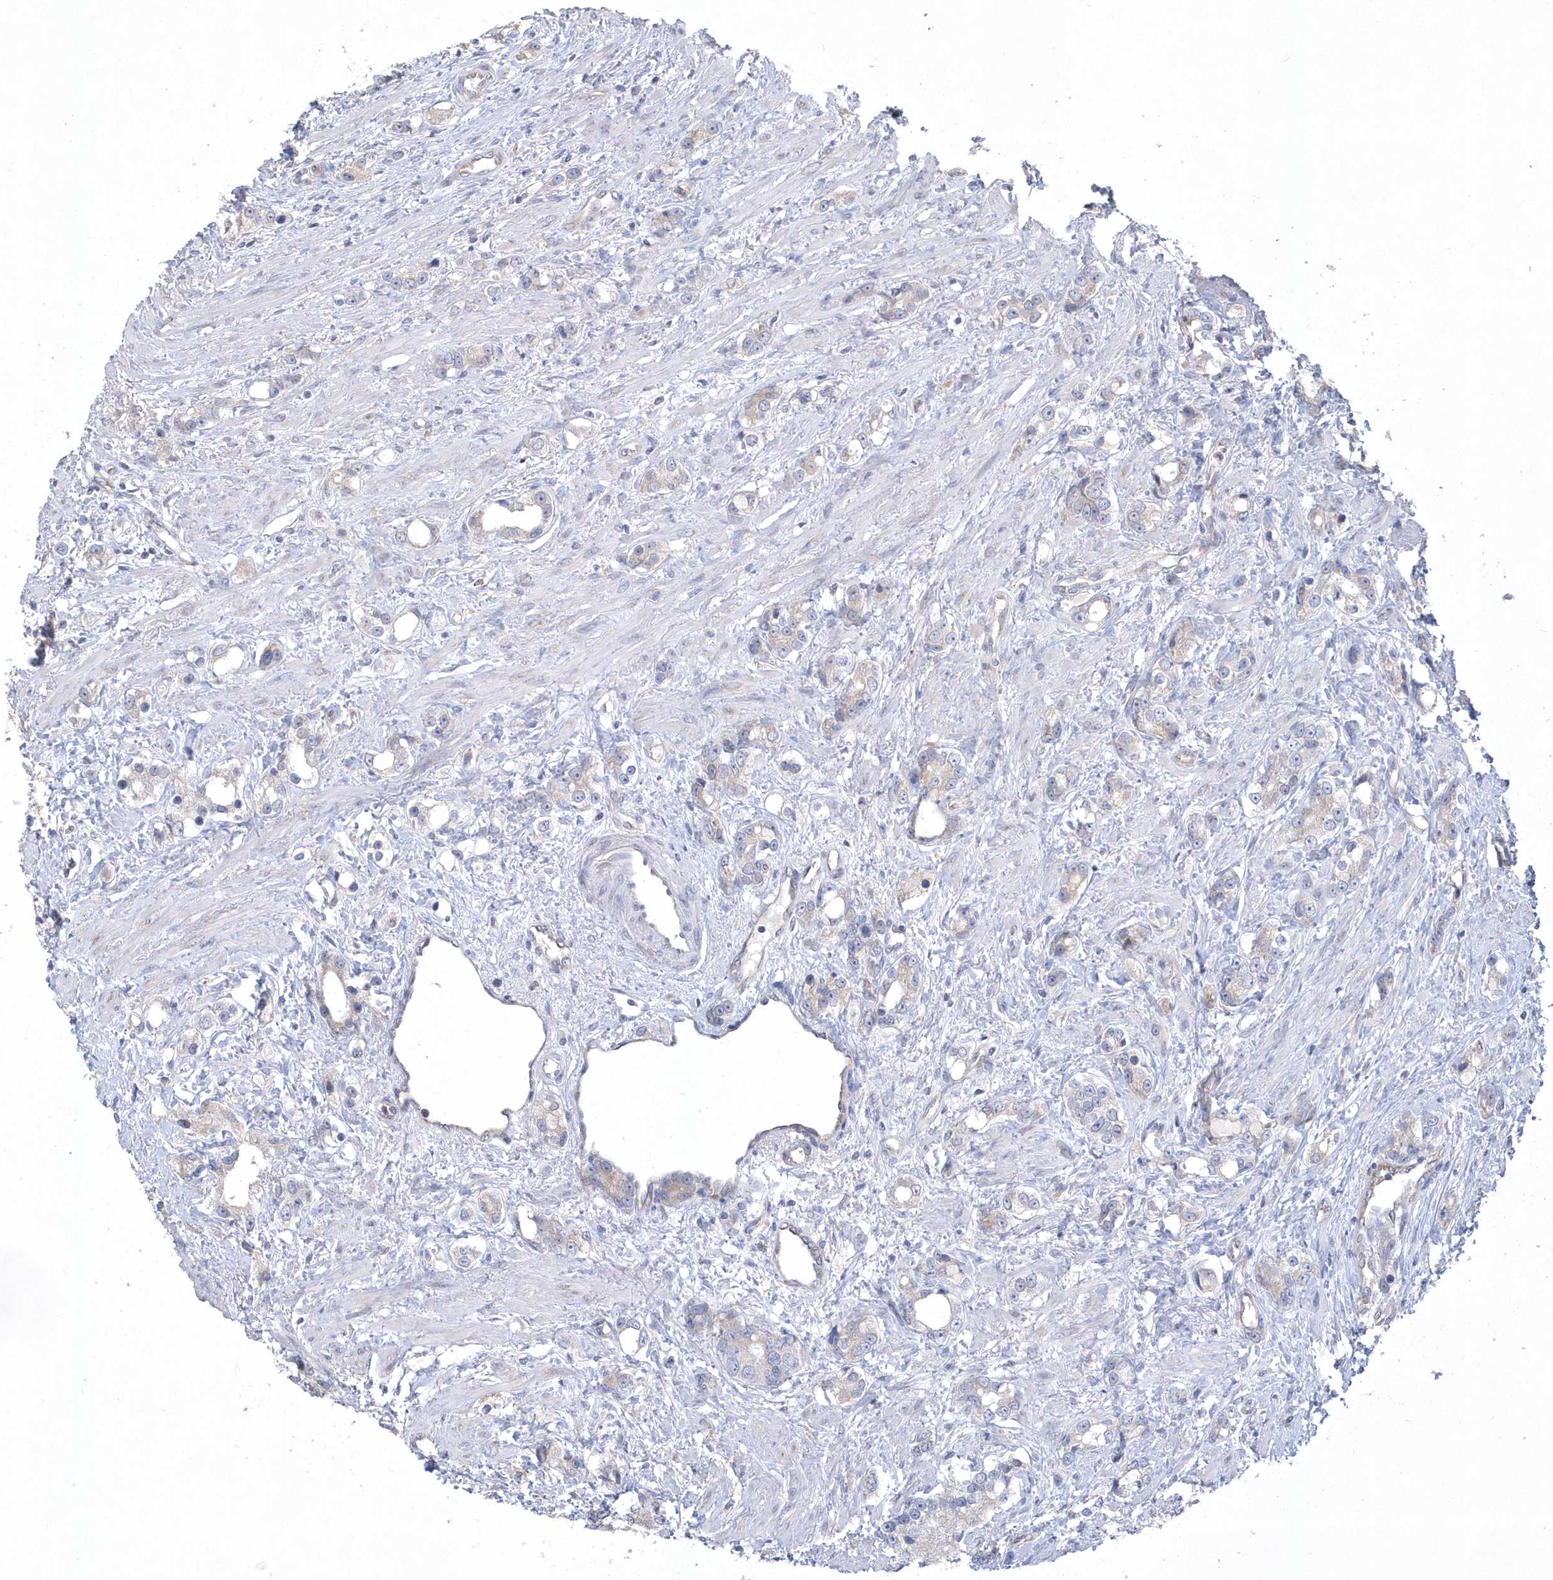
{"staining": {"intensity": "negative", "quantity": "none", "location": "none"}, "tissue": "prostate cancer", "cell_type": "Tumor cells", "image_type": "cancer", "snomed": [{"axis": "morphology", "description": "Adenocarcinoma, High grade"}, {"axis": "topography", "description": "Prostate"}], "caption": "DAB (3,3'-diaminobenzidine) immunohistochemical staining of human prostate cancer exhibits no significant expression in tumor cells.", "gene": "DGAT1", "patient": {"sex": "male", "age": 63}}